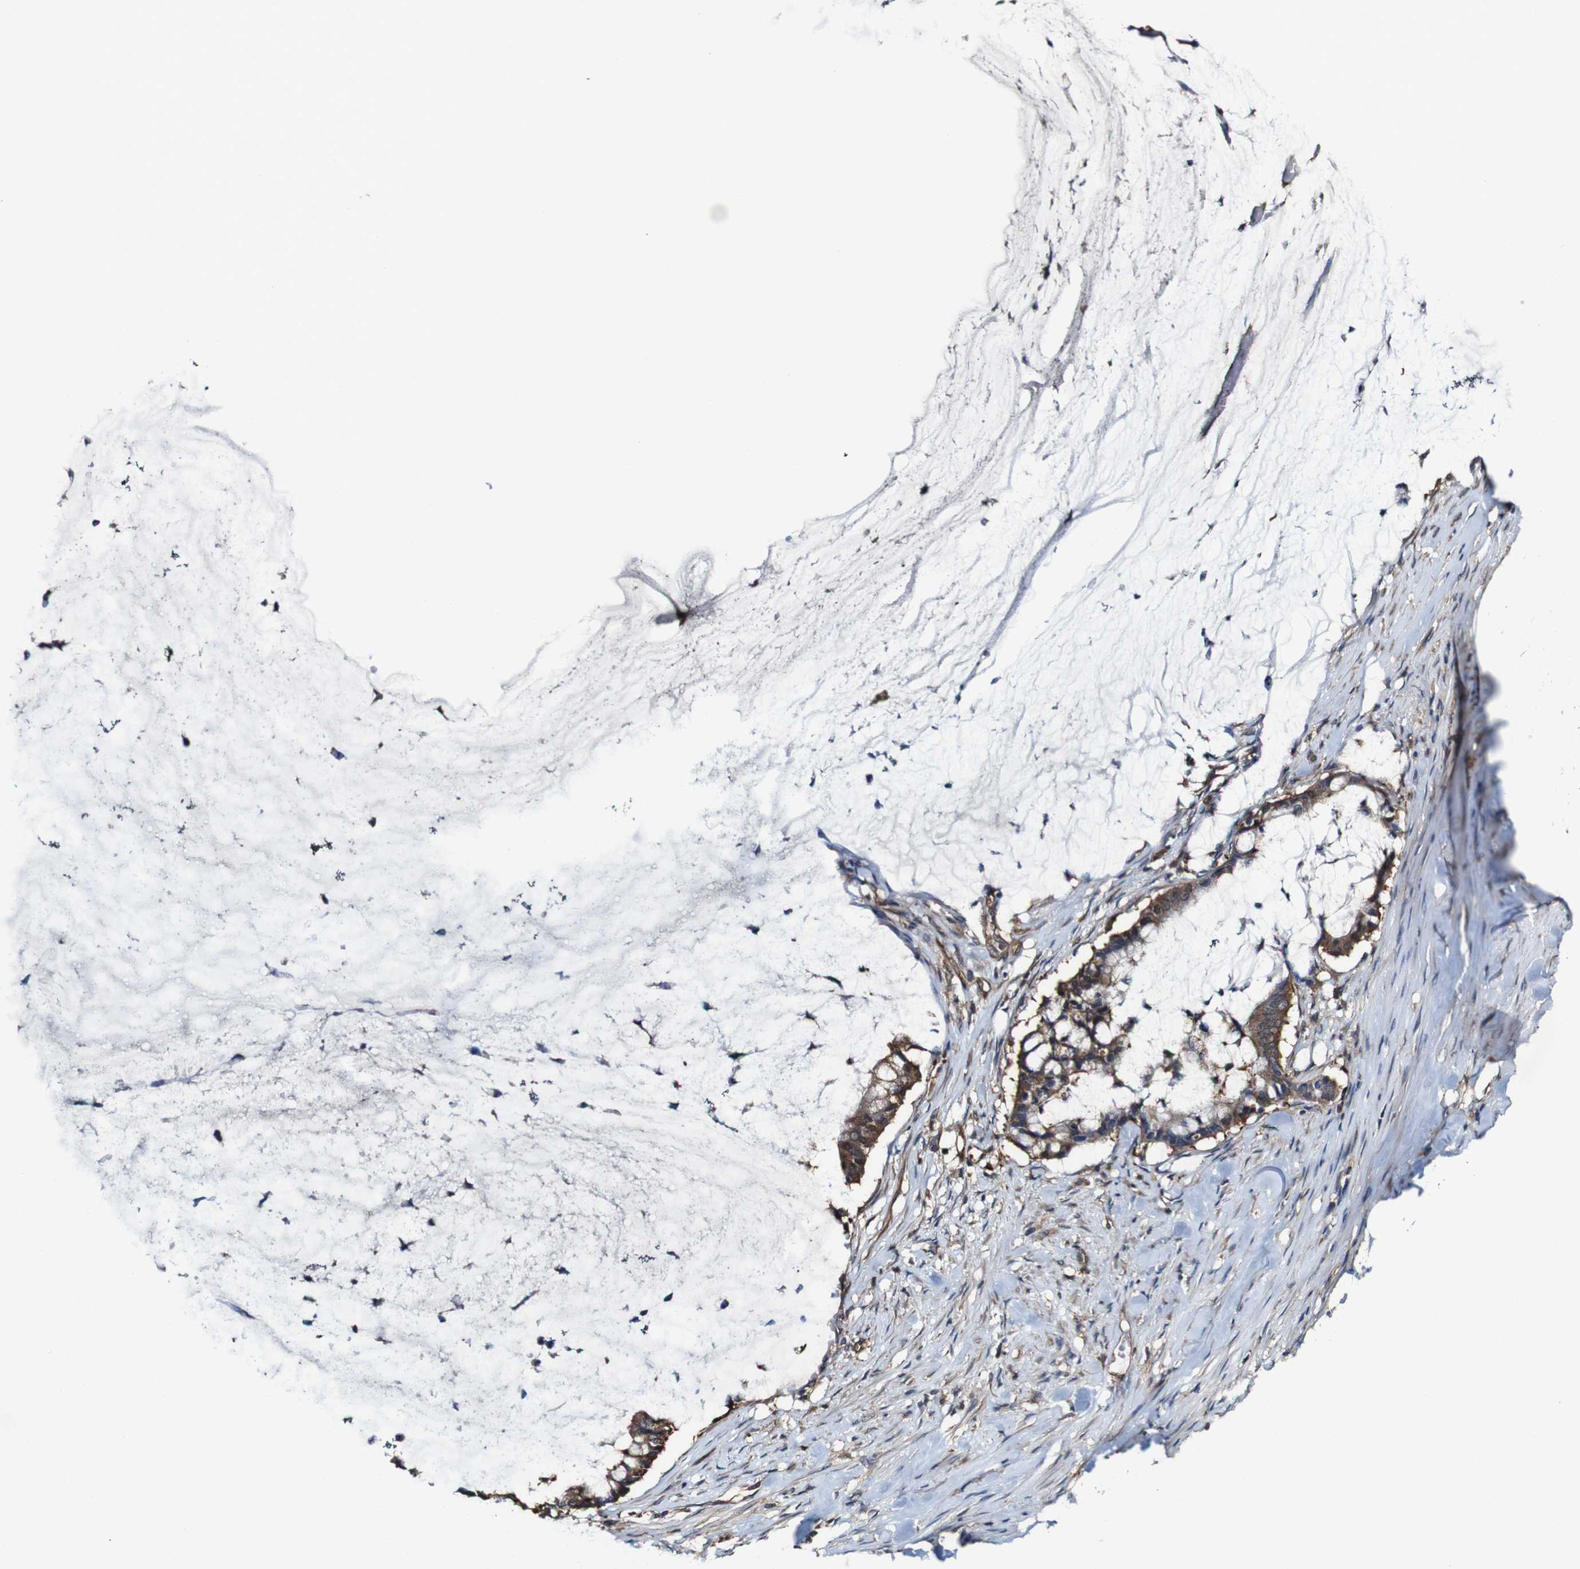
{"staining": {"intensity": "moderate", "quantity": ">75%", "location": "cytoplasmic/membranous"}, "tissue": "pancreatic cancer", "cell_type": "Tumor cells", "image_type": "cancer", "snomed": [{"axis": "morphology", "description": "Adenocarcinoma, NOS"}, {"axis": "topography", "description": "Pancreas"}], "caption": "Tumor cells exhibit moderate cytoplasmic/membranous expression in approximately >75% of cells in adenocarcinoma (pancreatic). (DAB IHC with brightfield microscopy, high magnification).", "gene": "PTPRR", "patient": {"sex": "male", "age": 41}}